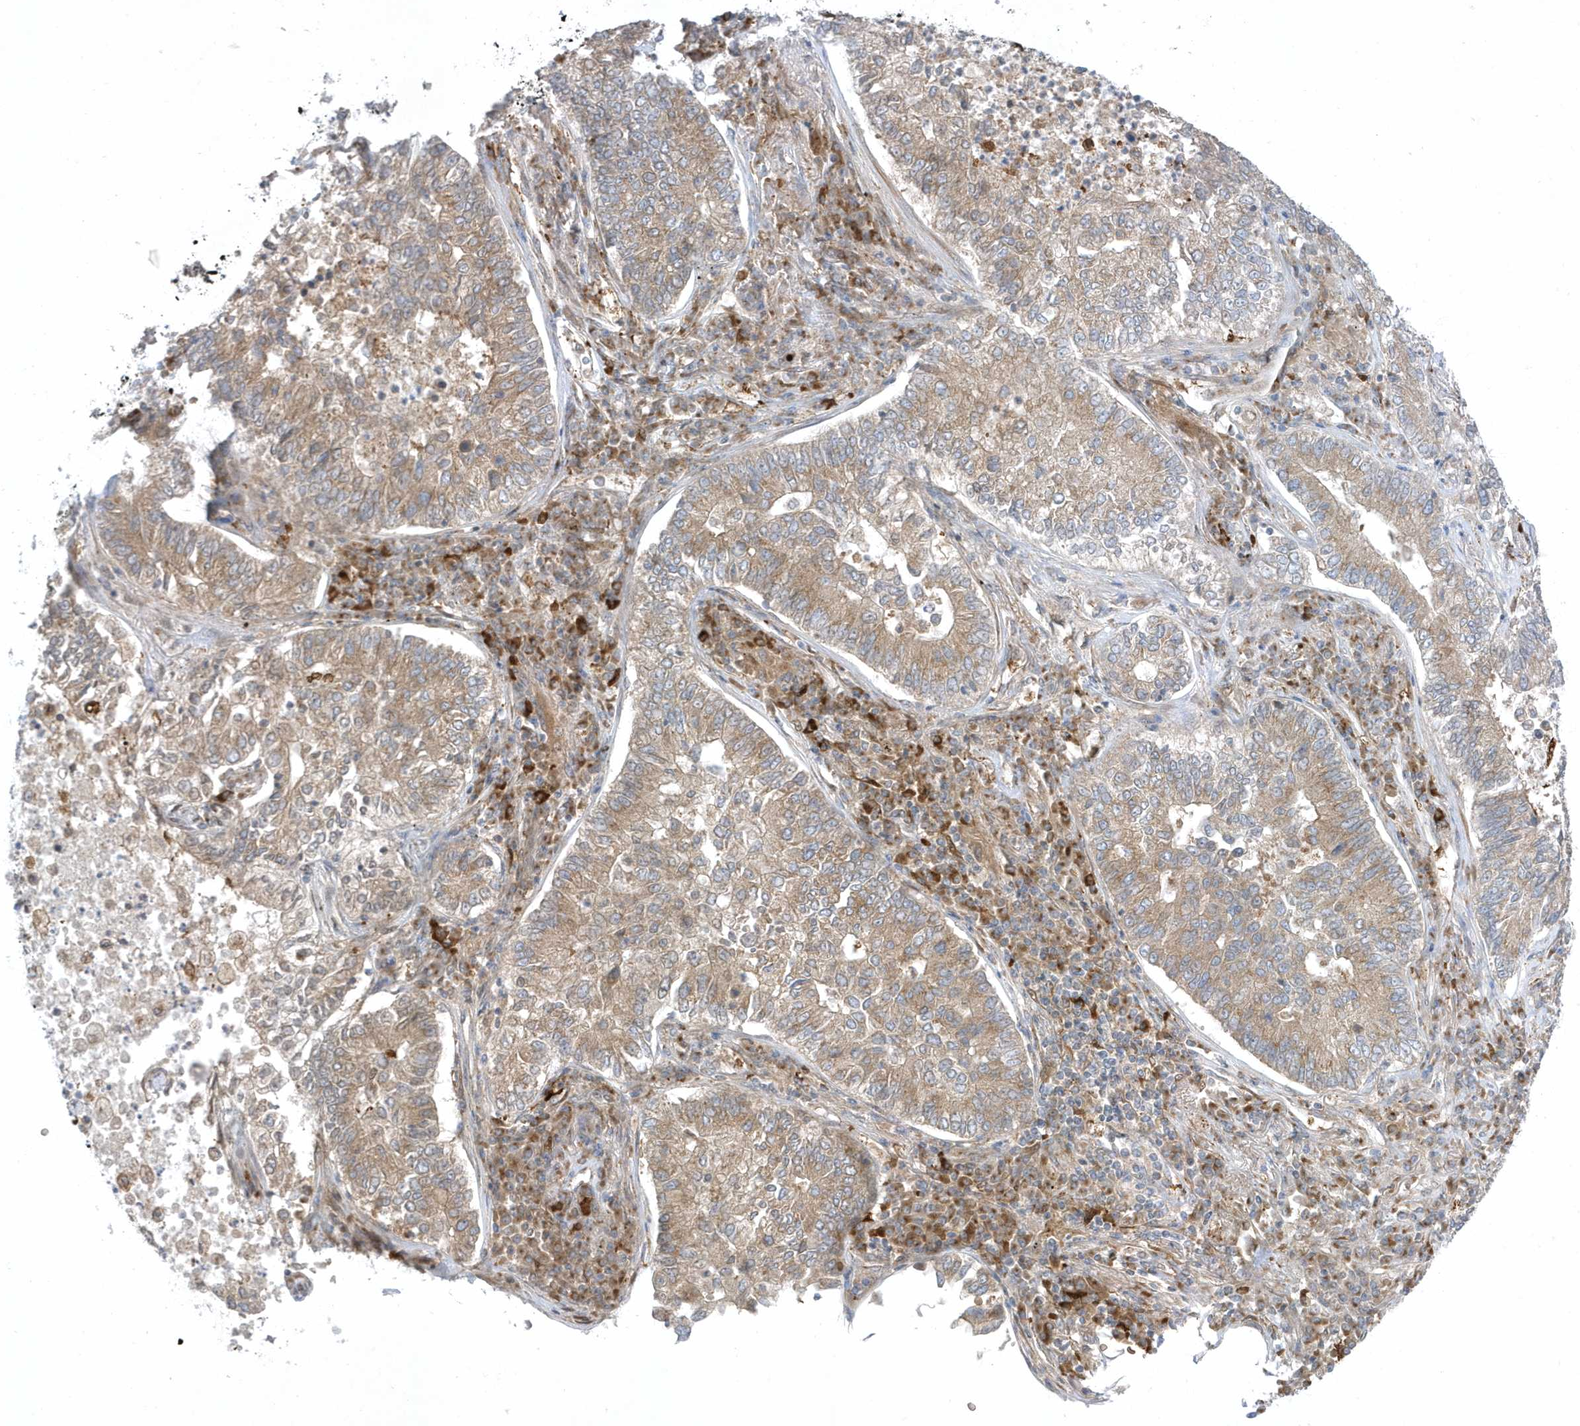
{"staining": {"intensity": "moderate", "quantity": ">75%", "location": "cytoplasmic/membranous"}, "tissue": "lung cancer", "cell_type": "Tumor cells", "image_type": "cancer", "snomed": [{"axis": "morphology", "description": "Adenocarcinoma, NOS"}, {"axis": "topography", "description": "Lung"}], "caption": "High-power microscopy captured an immunohistochemistry histopathology image of lung cancer, revealing moderate cytoplasmic/membranous positivity in about >75% of tumor cells. (Brightfield microscopy of DAB IHC at high magnification).", "gene": "RPP40", "patient": {"sex": "male", "age": 49}}